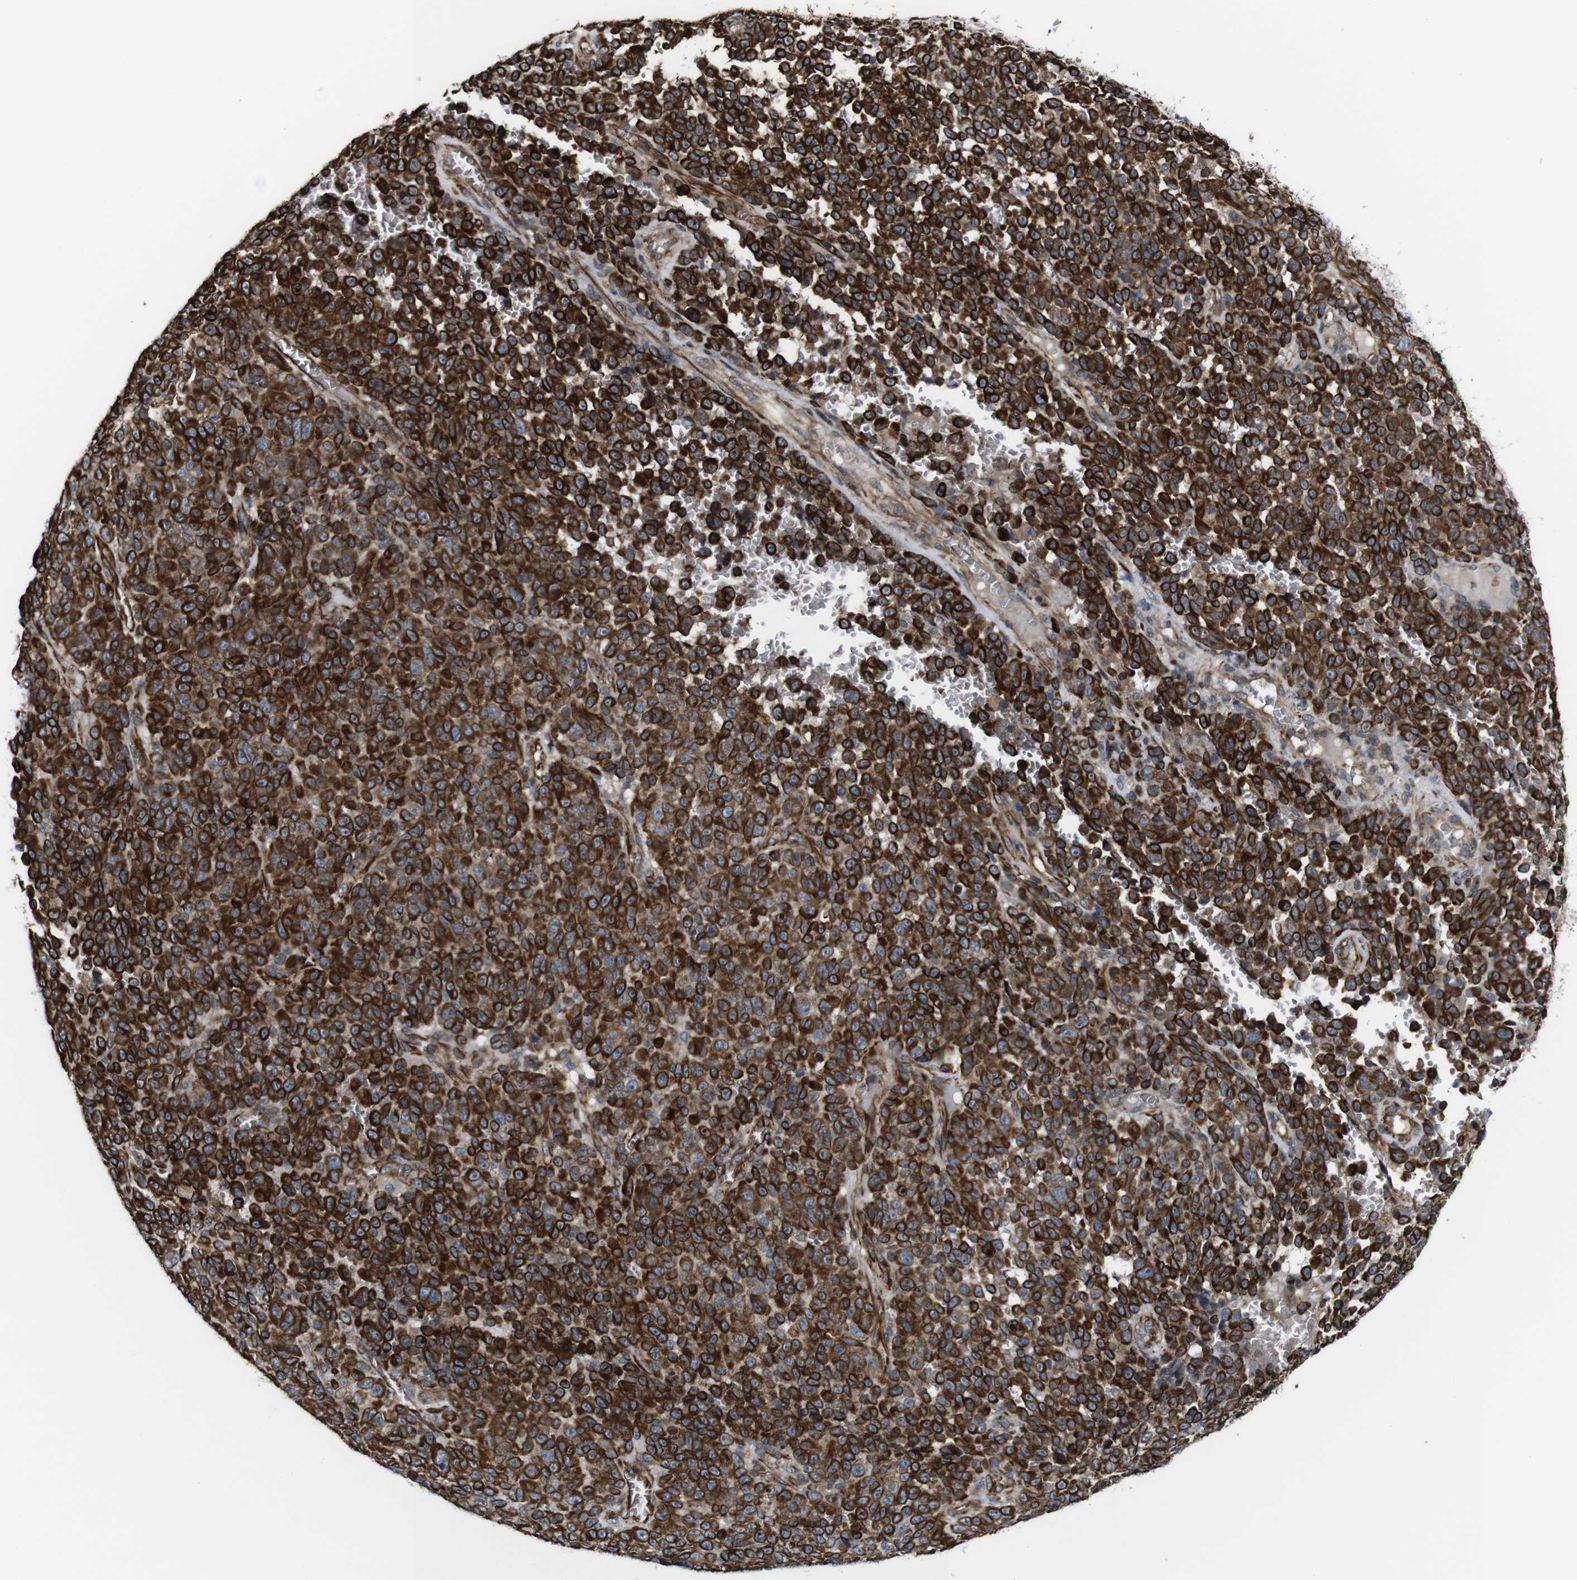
{"staining": {"intensity": "strong", "quantity": ">75%", "location": "cytoplasmic/membranous"}, "tissue": "melanoma", "cell_type": "Tumor cells", "image_type": "cancer", "snomed": [{"axis": "morphology", "description": "Malignant melanoma, NOS"}, {"axis": "topography", "description": "Skin"}], "caption": "Immunohistochemistry (IHC) (DAB) staining of human malignant melanoma reveals strong cytoplasmic/membranous protein staining in approximately >75% of tumor cells.", "gene": "JAK2", "patient": {"sex": "female", "age": 82}}